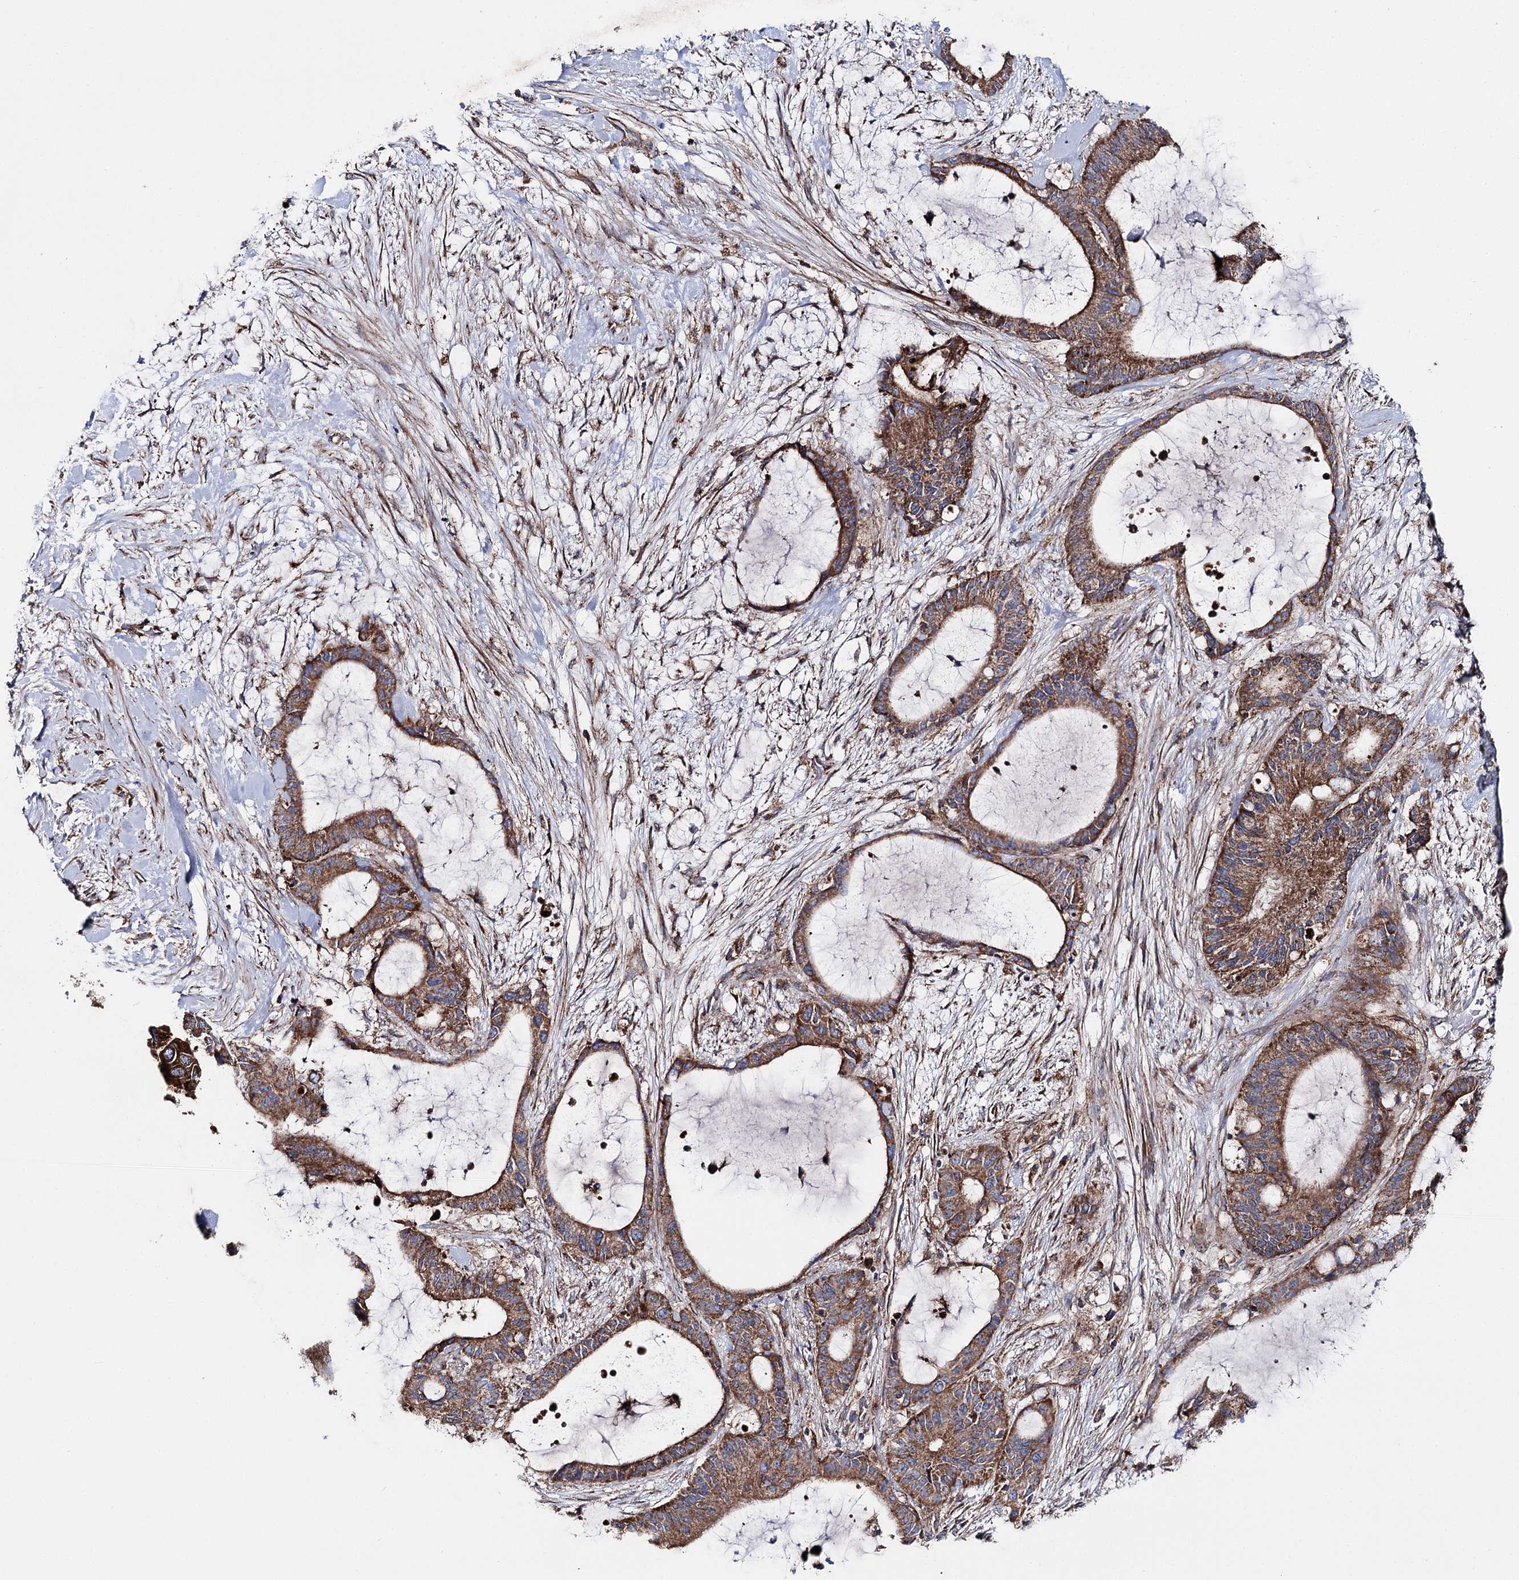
{"staining": {"intensity": "moderate", "quantity": ">75%", "location": "cytoplasmic/membranous"}, "tissue": "liver cancer", "cell_type": "Tumor cells", "image_type": "cancer", "snomed": [{"axis": "morphology", "description": "Normal tissue, NOS"}, {"axis": "morphology", "description": "Cholangiocarcinoma"}, {"axis": "topography", "description": "Liver"}, {"axis": "topography", "description": "Peripheral nerve tissue"}], "caption": "Immunohistochemistry (IHC) staining of liver cholangiocarcinoma, which demonstrates medium levels of moderate cytoplasmic/membranous staining in about >75% of tumor cells indicating moderate cytoplasmic/membranous protein expression. The staining was performed using DAB (3,3'-diaminobenzidine) (brown) for protein detection and nuclei were counterstained in hematoxylin (blue).", "gene": "MSANTD2", "patient": {"sex": "female", "age": 73}}